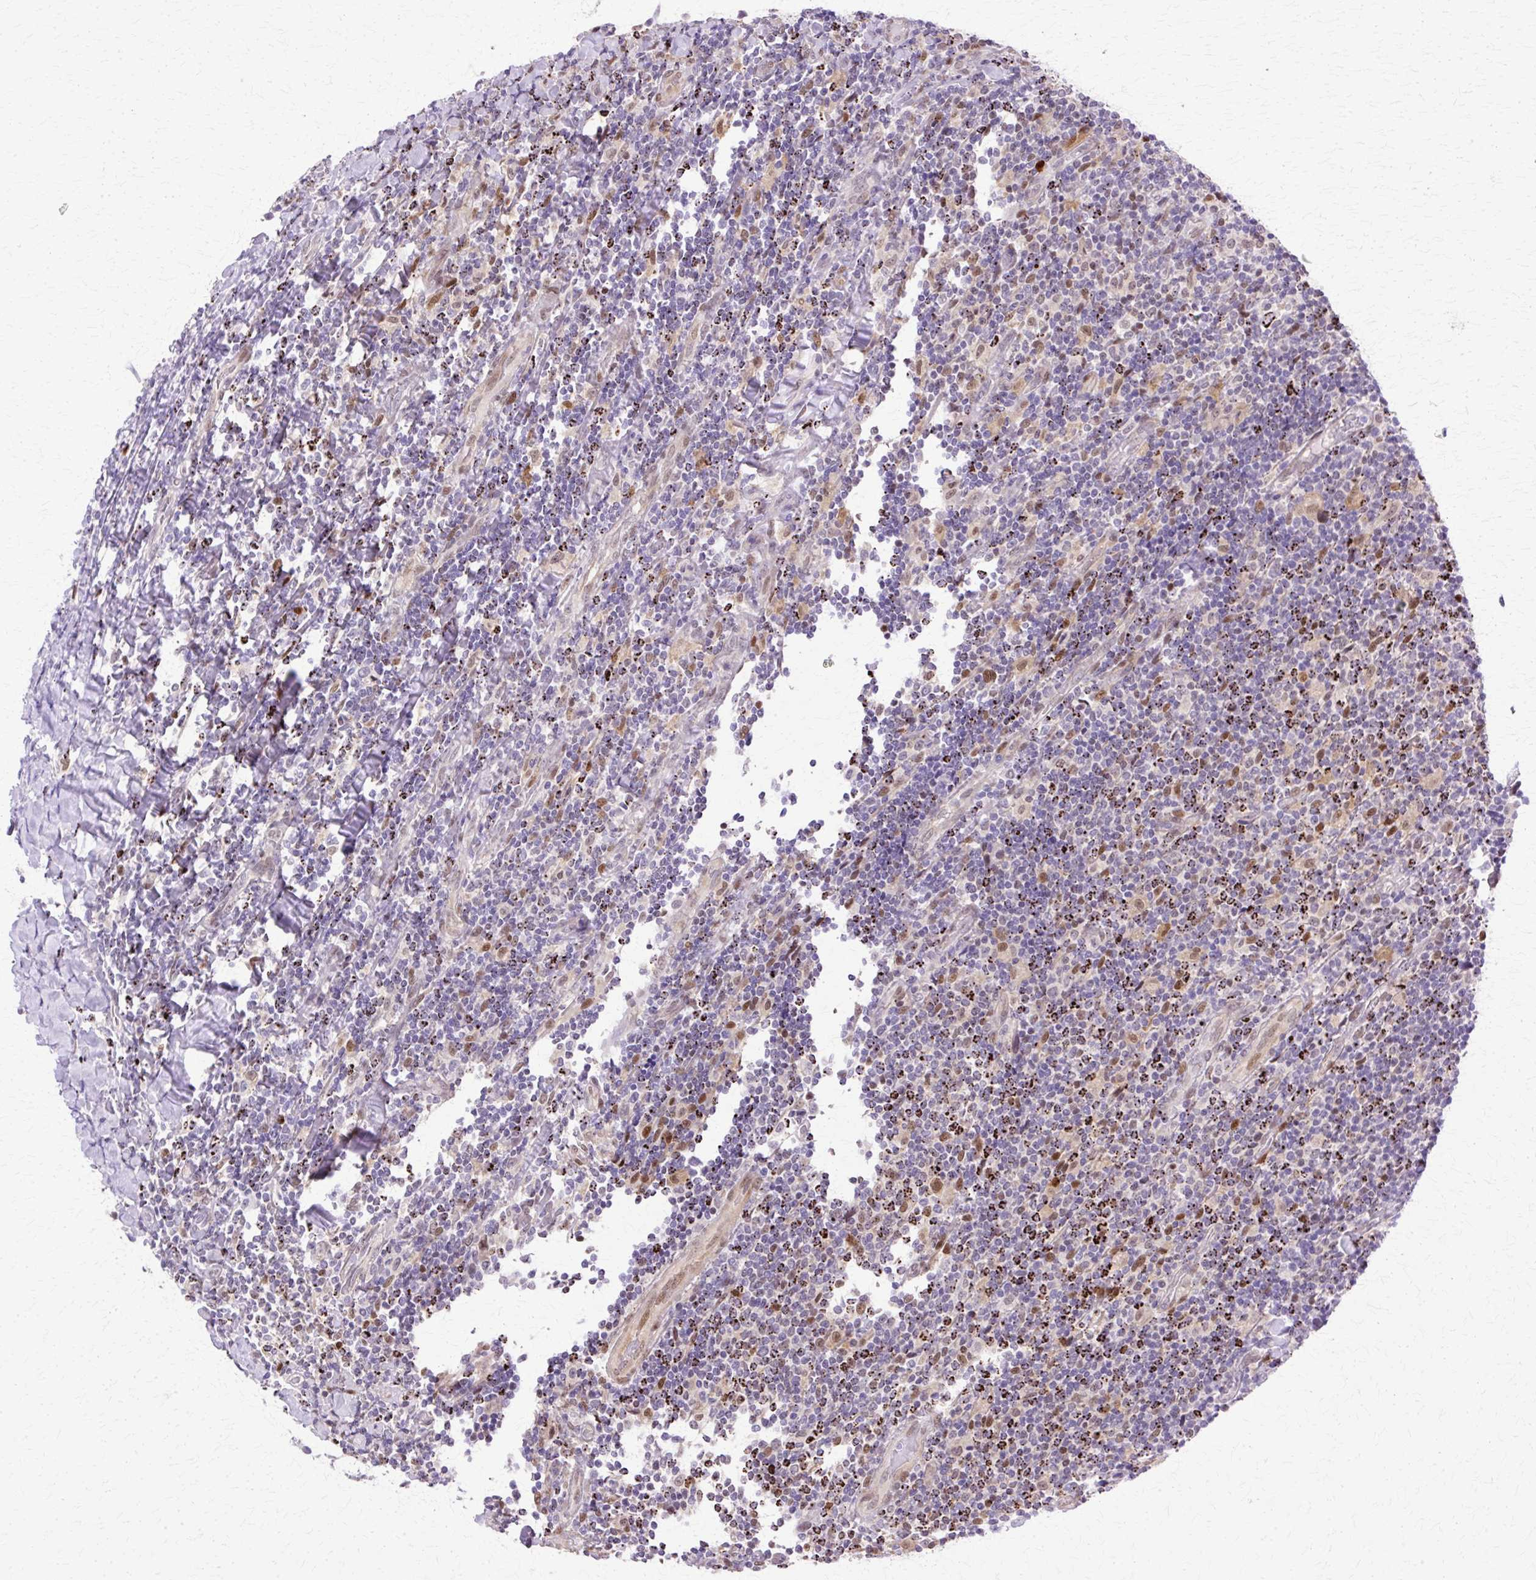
{"staining": {"intensity": "negative", "quantity": "none", "location": "none"}, "tissue": "lymphoma", "cell_type": "Tumor cells", "image_type": "cancer", "snomed": [{"axis": "morphology", "description": "Malignant lymphoma, non-Hodgkin's type, Low grade"}, {"axis": "topography", "description": "Lymph node"}], "caption": "A micrograph of malignant lymphoma, non-Hodgkin's type (low-grade) stained for a protein displays no brown staining in tumor cells. (DAB immunohistochemistry (IHC) with hematoxylin counter stain).", "gene": "HSPA8", "patient": {"sex": "male", "age": 52}}